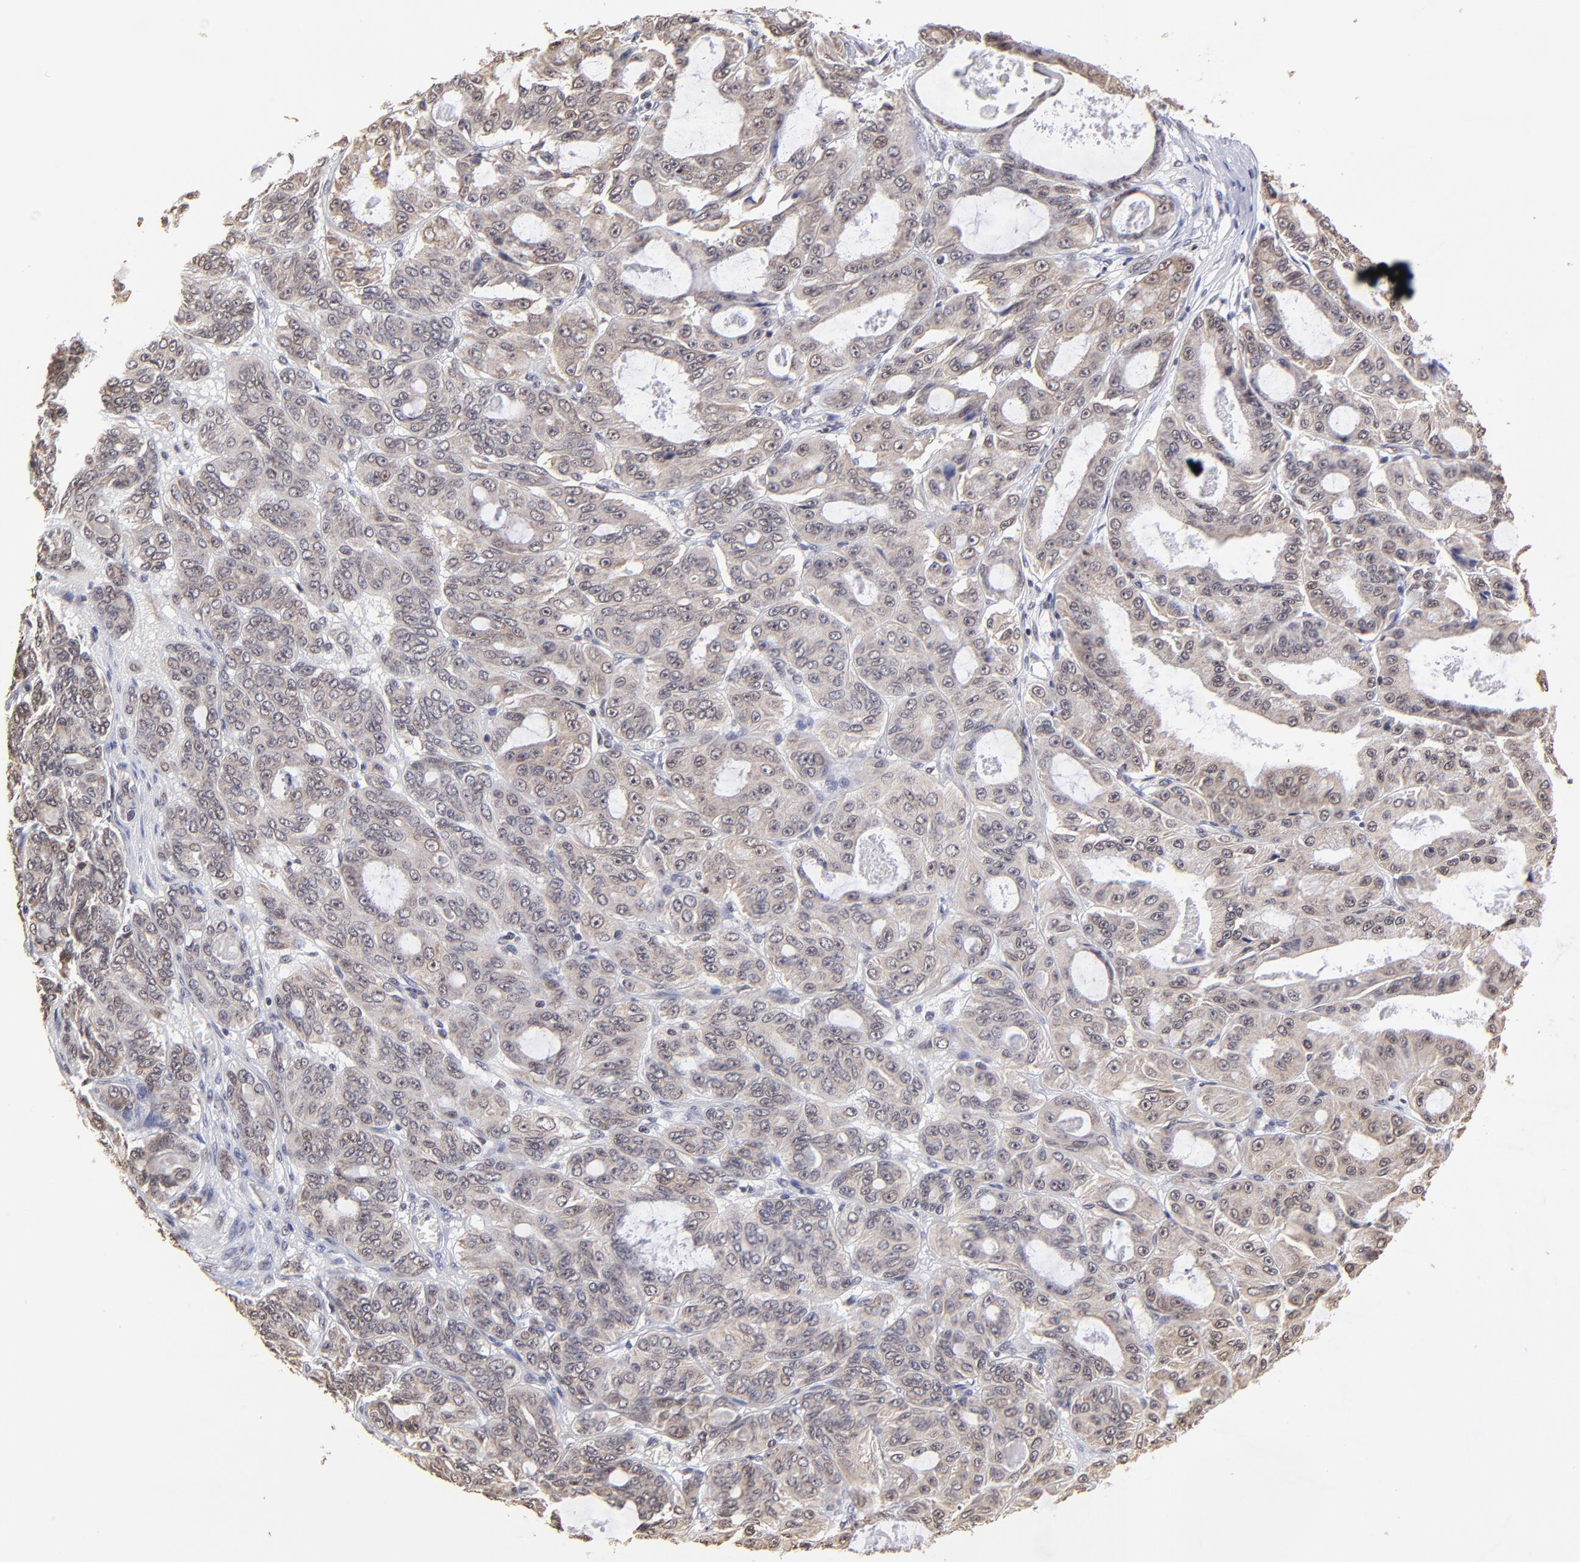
{"staining": {"intensity": "weak", "quantity": ">75%", "location": "cytoplasmic/membranous"}, "tissue": "ovarian cancer", "cell_type": "Tumor cells", "image_type": "cancer", "snomed": [{"axis": "morphology", "description": "Carcinoma, endometroid"}, {"axis": "topography", "description": "Ovary"}], "caption": "There is low levels of weak cytoplasmic/membranous staining in tumor cells of ovarian endometroid carcinoma, as demonstrated by immunohistochemical staining (brown color).", "gene": "ZNF670", "patient": {"sex": "female", "age": 61}}